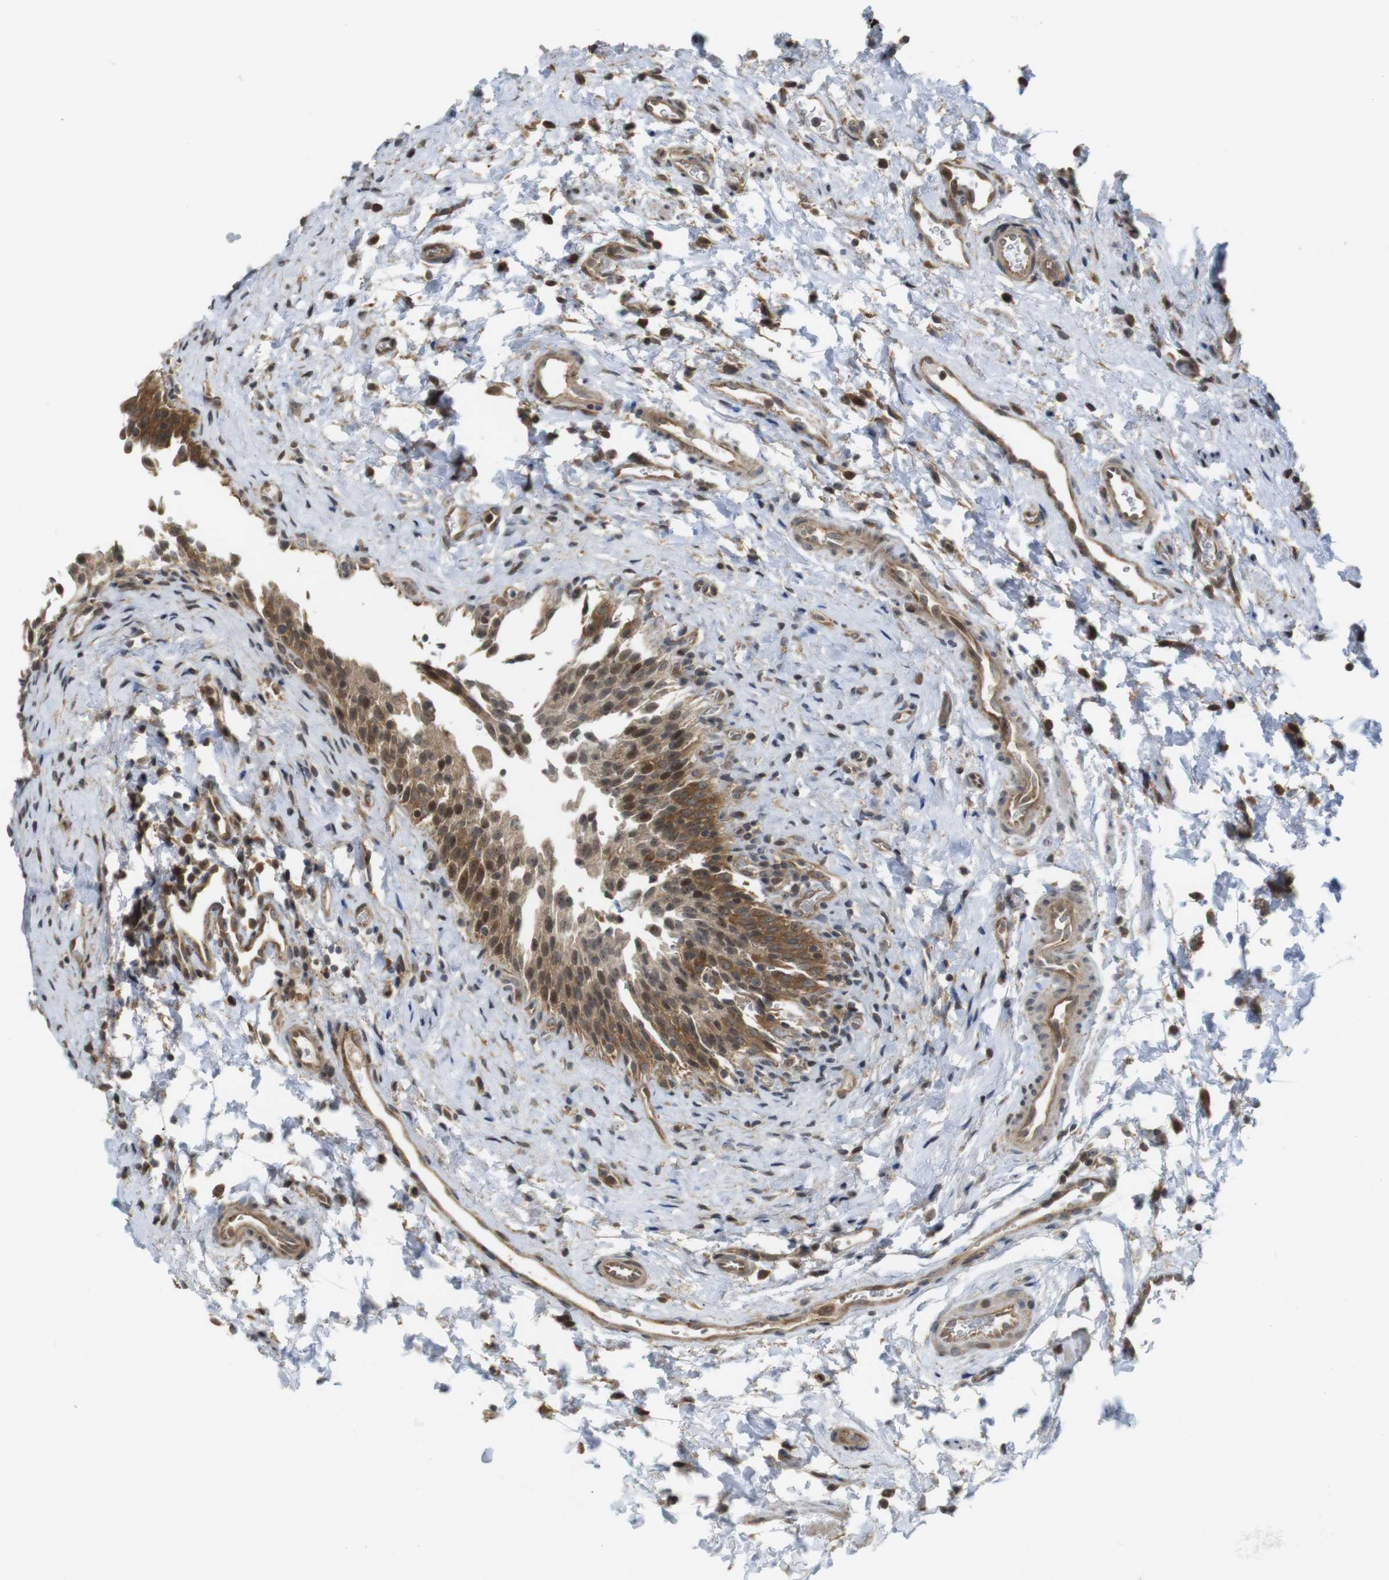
{"staining": {"intensity": "moderate", "quantity": ">75%", "location": "cytoplasmic/membranous,nuclear"}, "tissue": "urinary bladder", "cell_type": "Urothelial cells", "image_type": "normal", "snomed": [{"axis": "morphology", "description": "Normal tissue, NOS"}, {"axis": "topography", "description": "Urinary bladder"}], "caption": "A brown stain shows moderate cytoplasmic/membranous,nuclear positivity of a protein in urothelial cells of unremarkable urinary bladder.", "gene": "CC2D1A", "patient": {"sex": "male", "age": 51}}